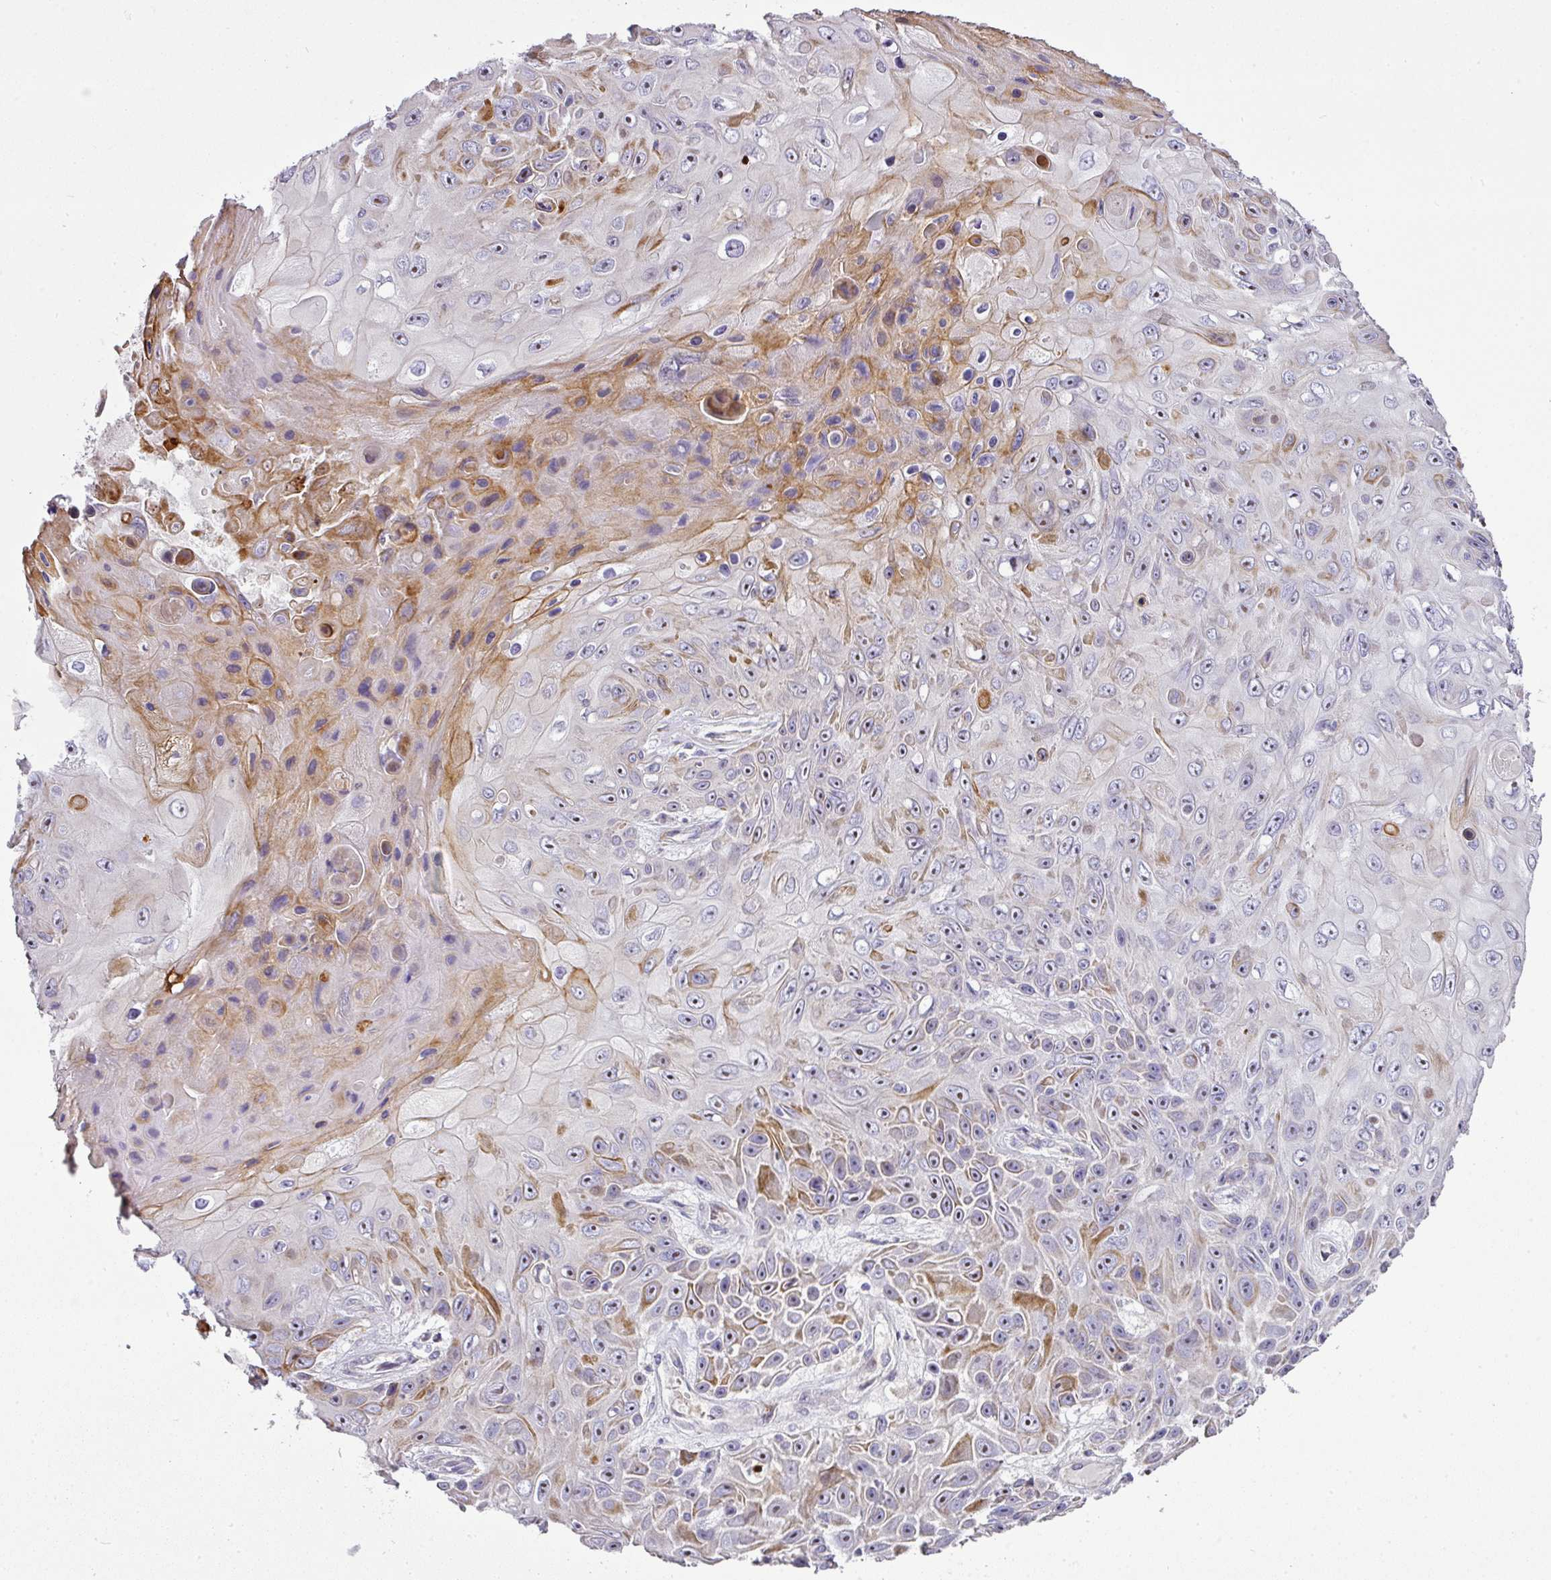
{"staining": {"intensity": "moderate", "quantity": "25%-75%", "location": "cytoplasmic/membranous,nuclear"}, "tissue": "skin cancer", "cell_type": "Tumor cells", "image_type": "cancer", "snomed": [{"axis": "morphology", "description": "Squamous cell carcinoma, NOS"}, {"axis": "topography", "description": "Skin"}], "caption": "Skin cancer (squamous cell carcinoma) was stained to show a protein in brown. There is medium levels of moderate cytoplasmic/membranous and nuclear staining in about 25%-75% of tumor cells.", "gene": "ATP6V1F", "patient": {"sex": "male", "age": 82}}